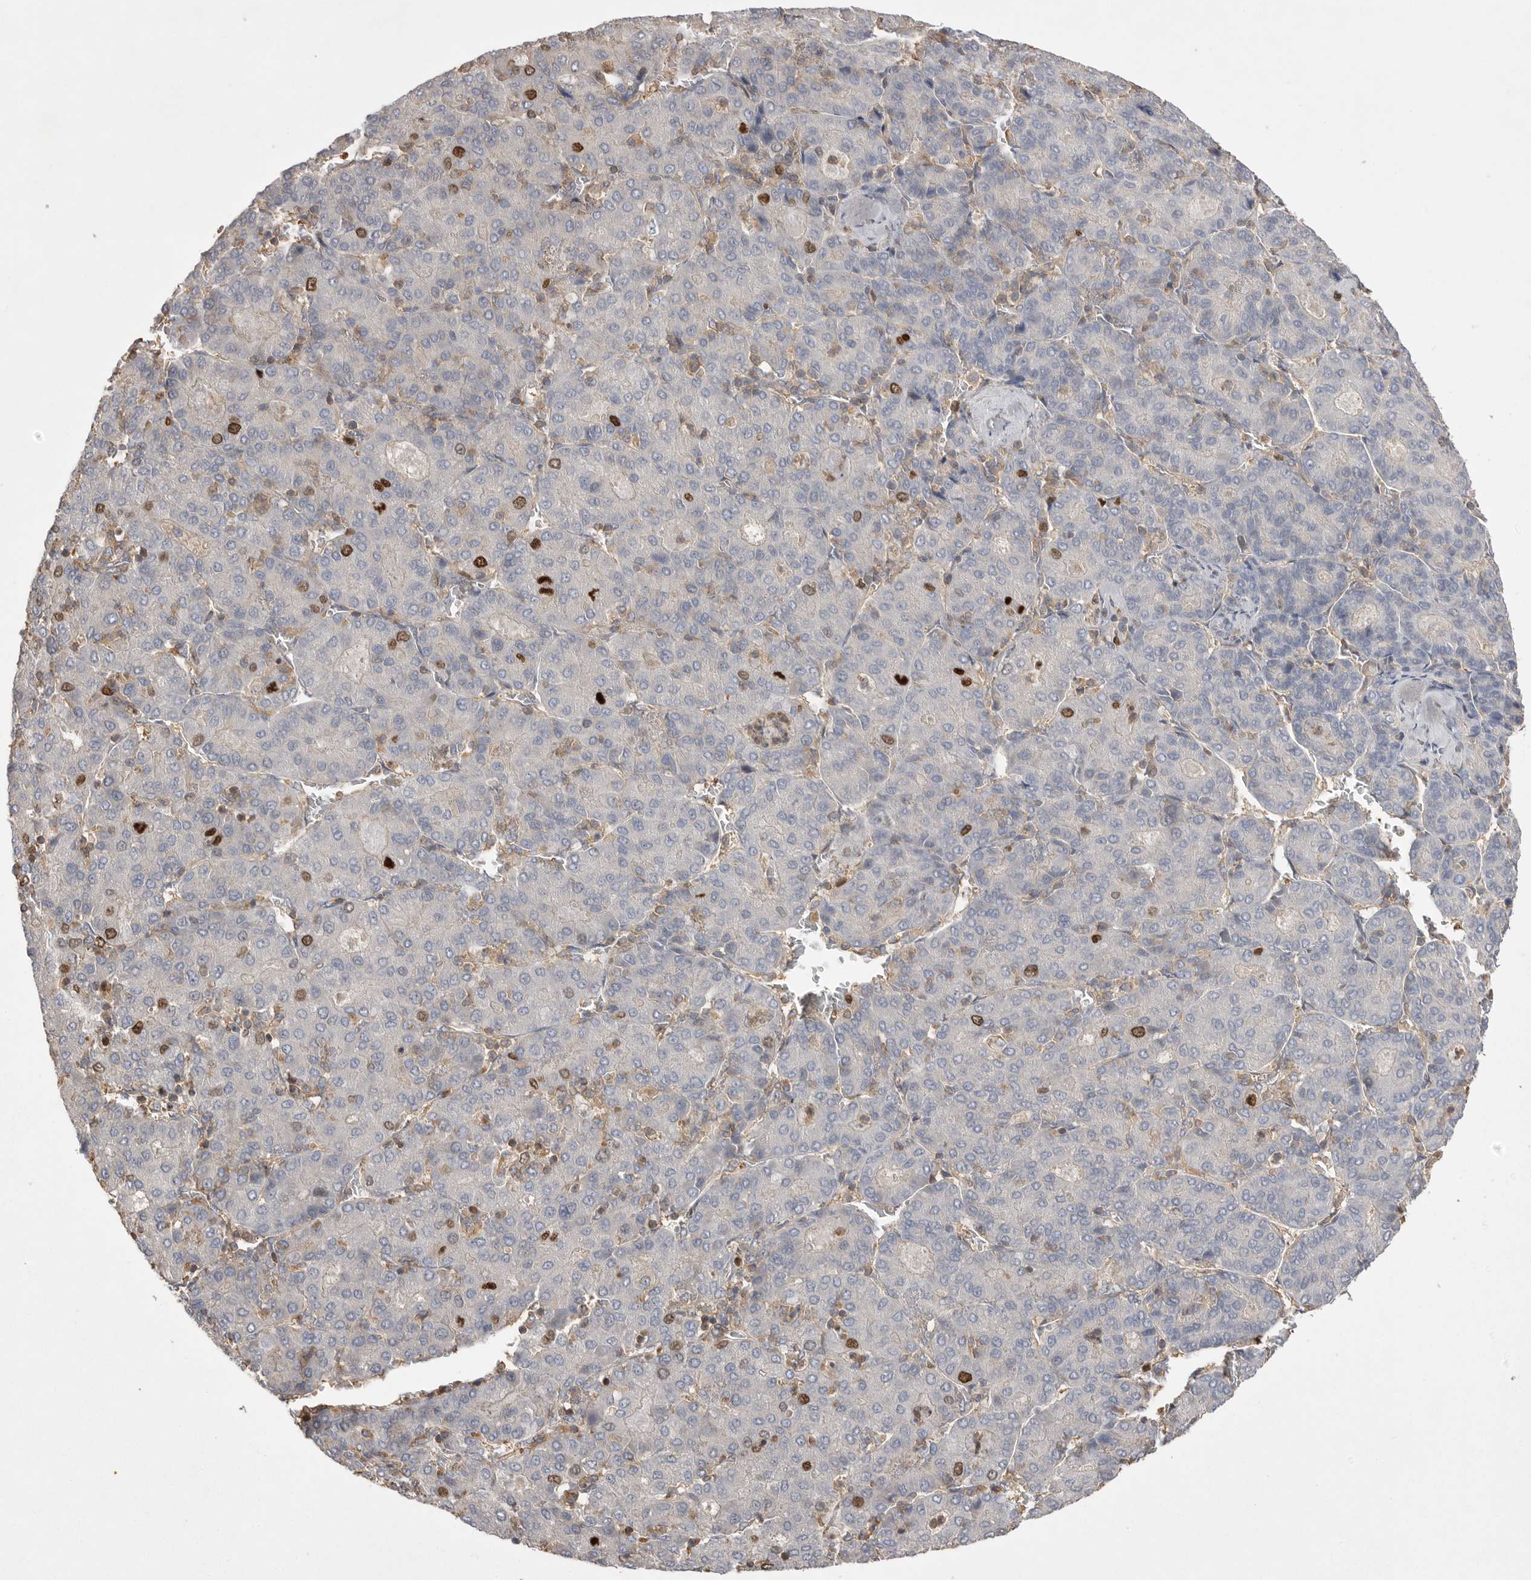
{"staining": {"intensity": "strong", "quantity": "<25%", "location": "nuclear"}, "tissue": "liver cancer", "cell_type": "Tumor cells", "image_type": "cancer", "snomed": [{"axis": "morphology", "description": "Carcinoma, Hepatocellular, NOS"}, {"axis": "topography", "description": "Liver"}], "caption": "A histopathology image of human liver hepatocellular carcinoma stained for a protein reveals strong nuclear brown staining in tumor cells.", "gene": "TOP2A", "patient": {"sex": "male", "age": 65}}